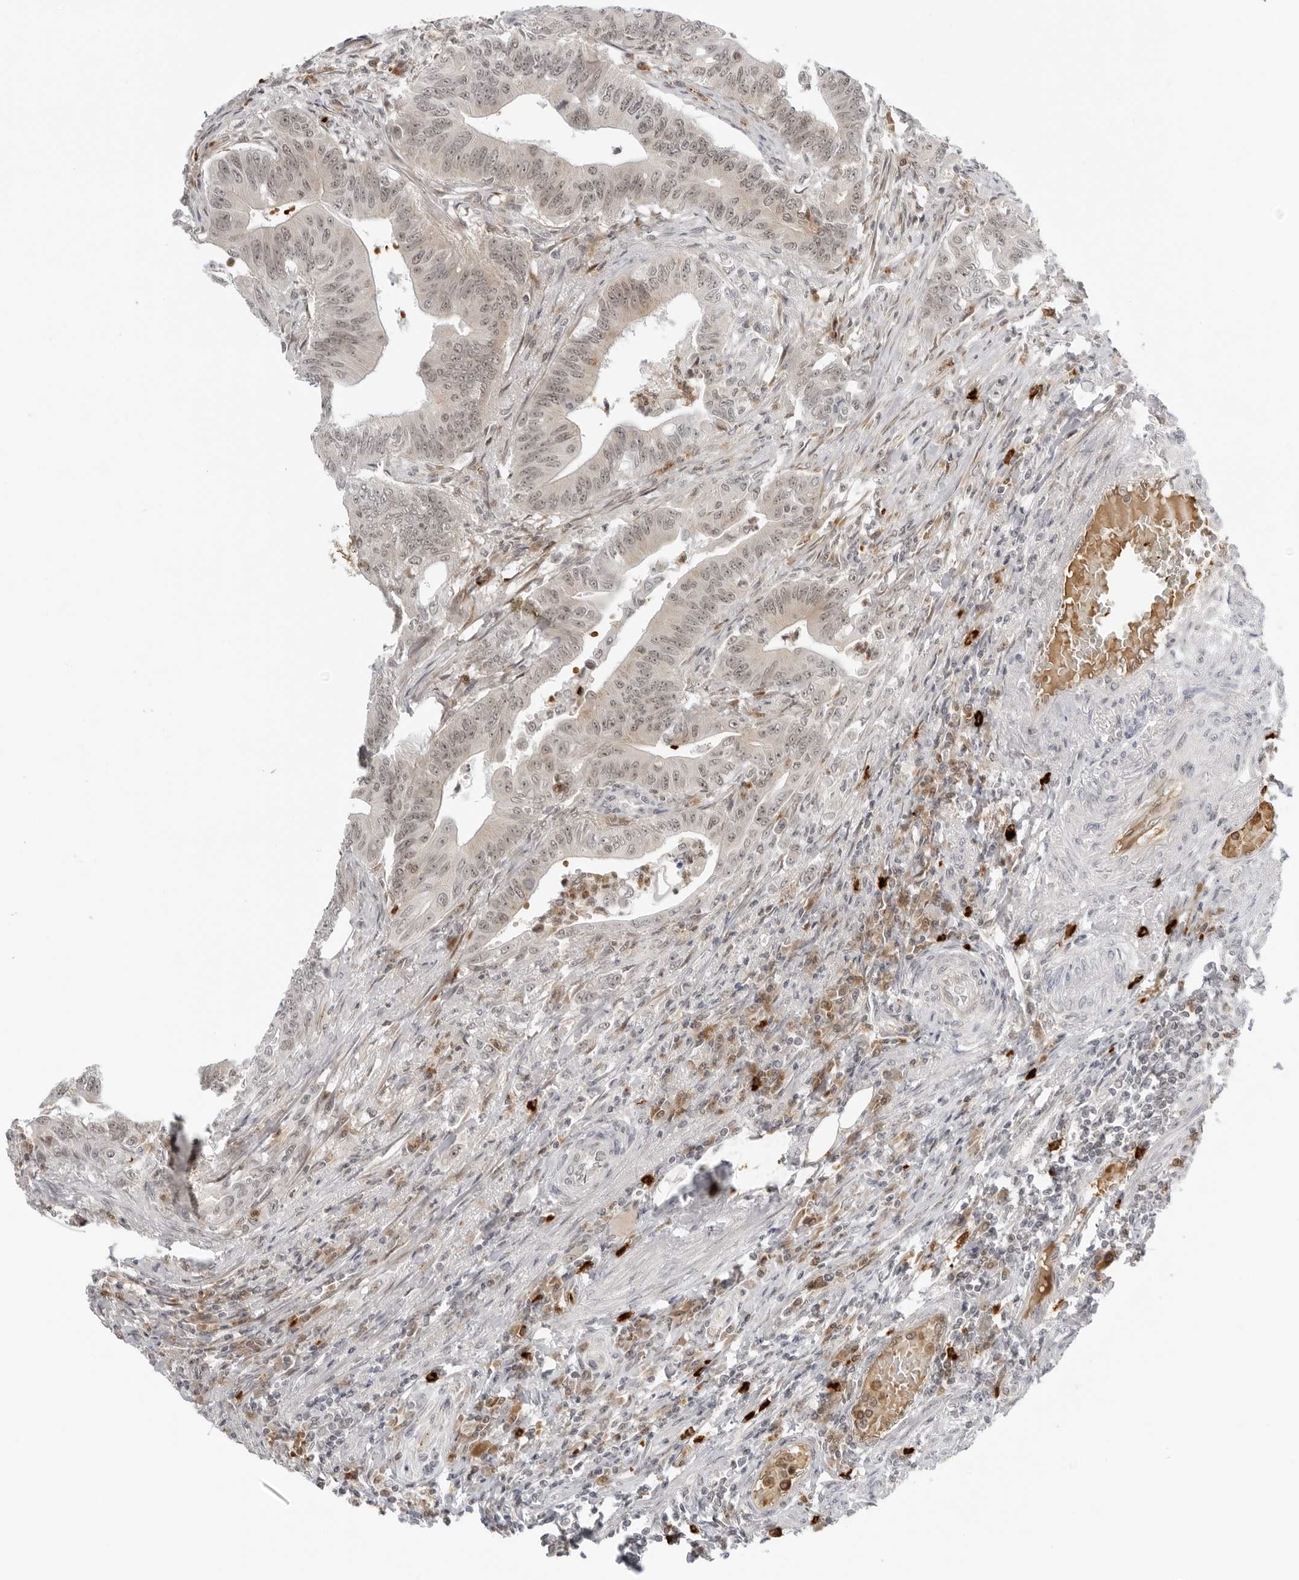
{"staining": {"intensity": "weak", "quantity": ">75%", "location": "nuclear"}, "tissue": "colorectal cancer", "cell_type": "Tumor cells", "image_type": "cancer", "snomed": [{"axis": "morphology", "description": "Adenoma, NOS"}, {"axis": "morphology", "description": "Adenocarcinoma, NOS"}, {"axis": "topography", "description": "Colon"}], "caption": "Weak nuclear expression is seen in about >75% of tumor cells in colorectal adenocarcinoma.", "gene": "SUGCT", "patient": {"sex": "male", "age": 79}}